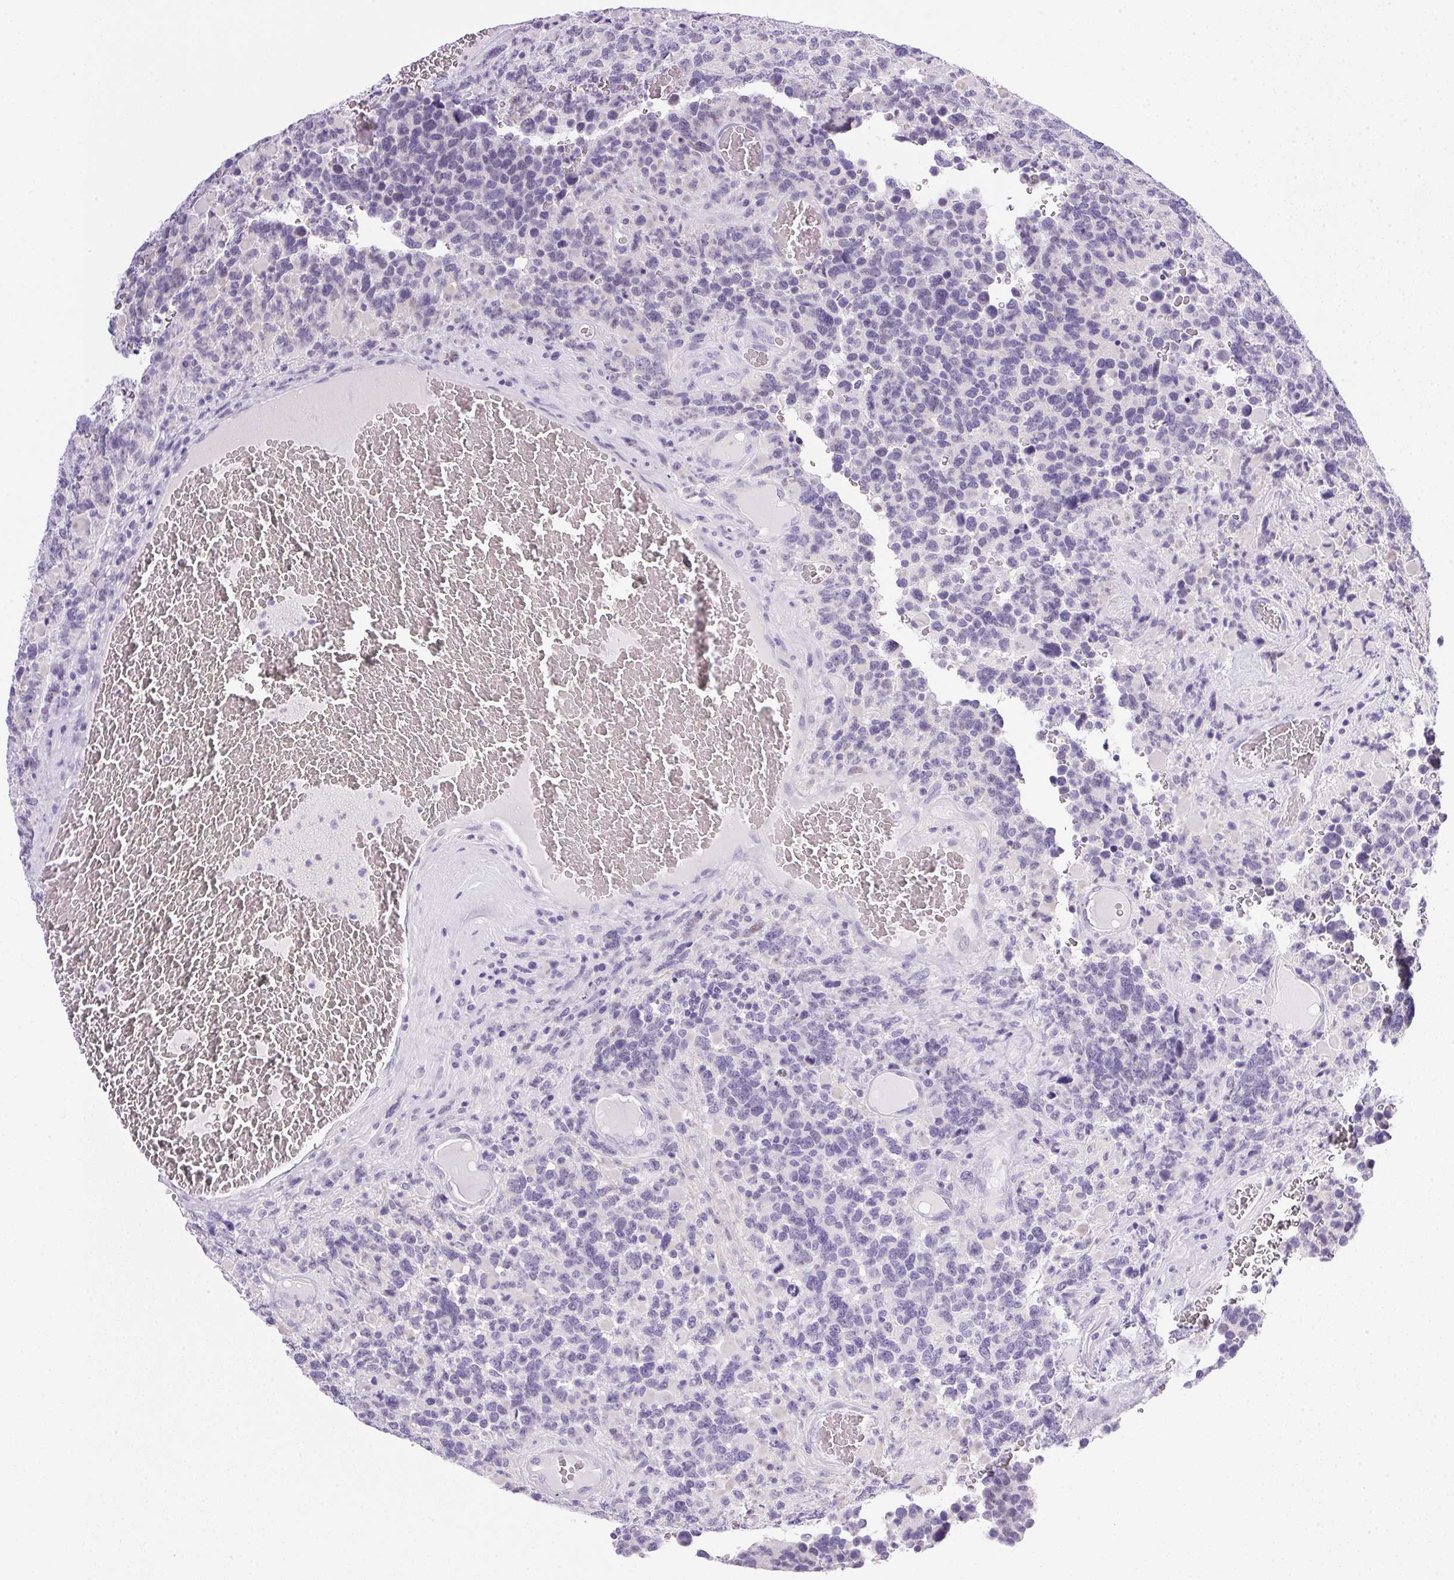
{"staining": {"intensity": "negative", "quantity": "none", "location": "none"}, "tissue": "glioma", "cell_type": "Tumor cells", "image_type": "cancer", "snomed": [{"axis": "morphology", "description": "Glioma, malignant, High grade"}, {"axis": "topography", "description": "Brain"}], "caption": "The image reveals no significant positivity in tumor cells of high-grade glioma (malignant). Nuclei are stained in blue.", "gene": "ATP6V0A4", "patient": {"sex": "female", "age": 40}}